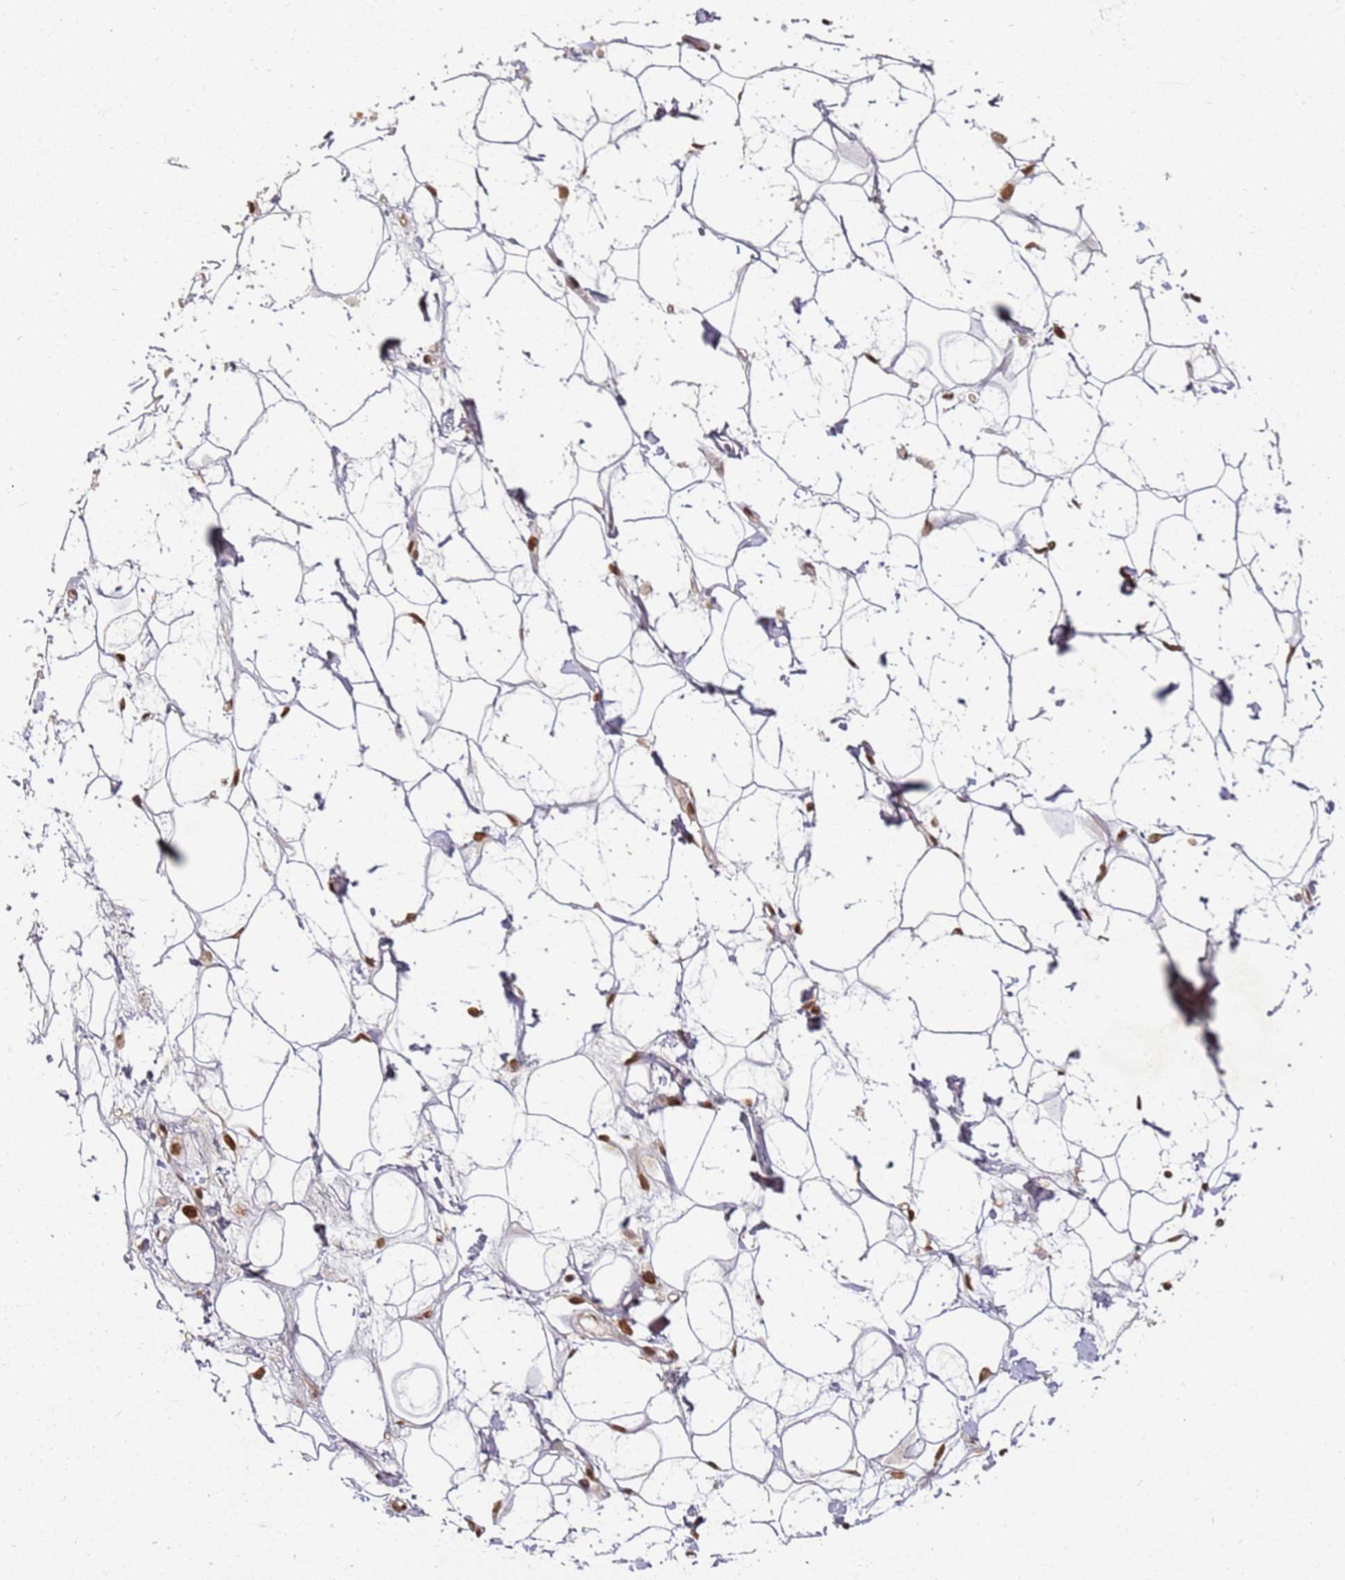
{"staining": {"intensity": "strong", "quantity": ">75%", "location": "nuclear"}, "tissue": "adipose tissue", "cell_type": "Adipocytes", "image_type": "normal", "snomed": [{"axis": "morphology", "description": "Normal tissue, NOS"}, {"axis": "topography", "description": "Breast"}], "caption": "Adipose tissue stained with DAB (3,3'-diaminobenzidine) immunohistochemistry demonstrates high levels of strong nuclear expression in approximately >75% of adipocytes.", "gene": "TENT4A", "patient": {"sex": "female", "age": 26}}